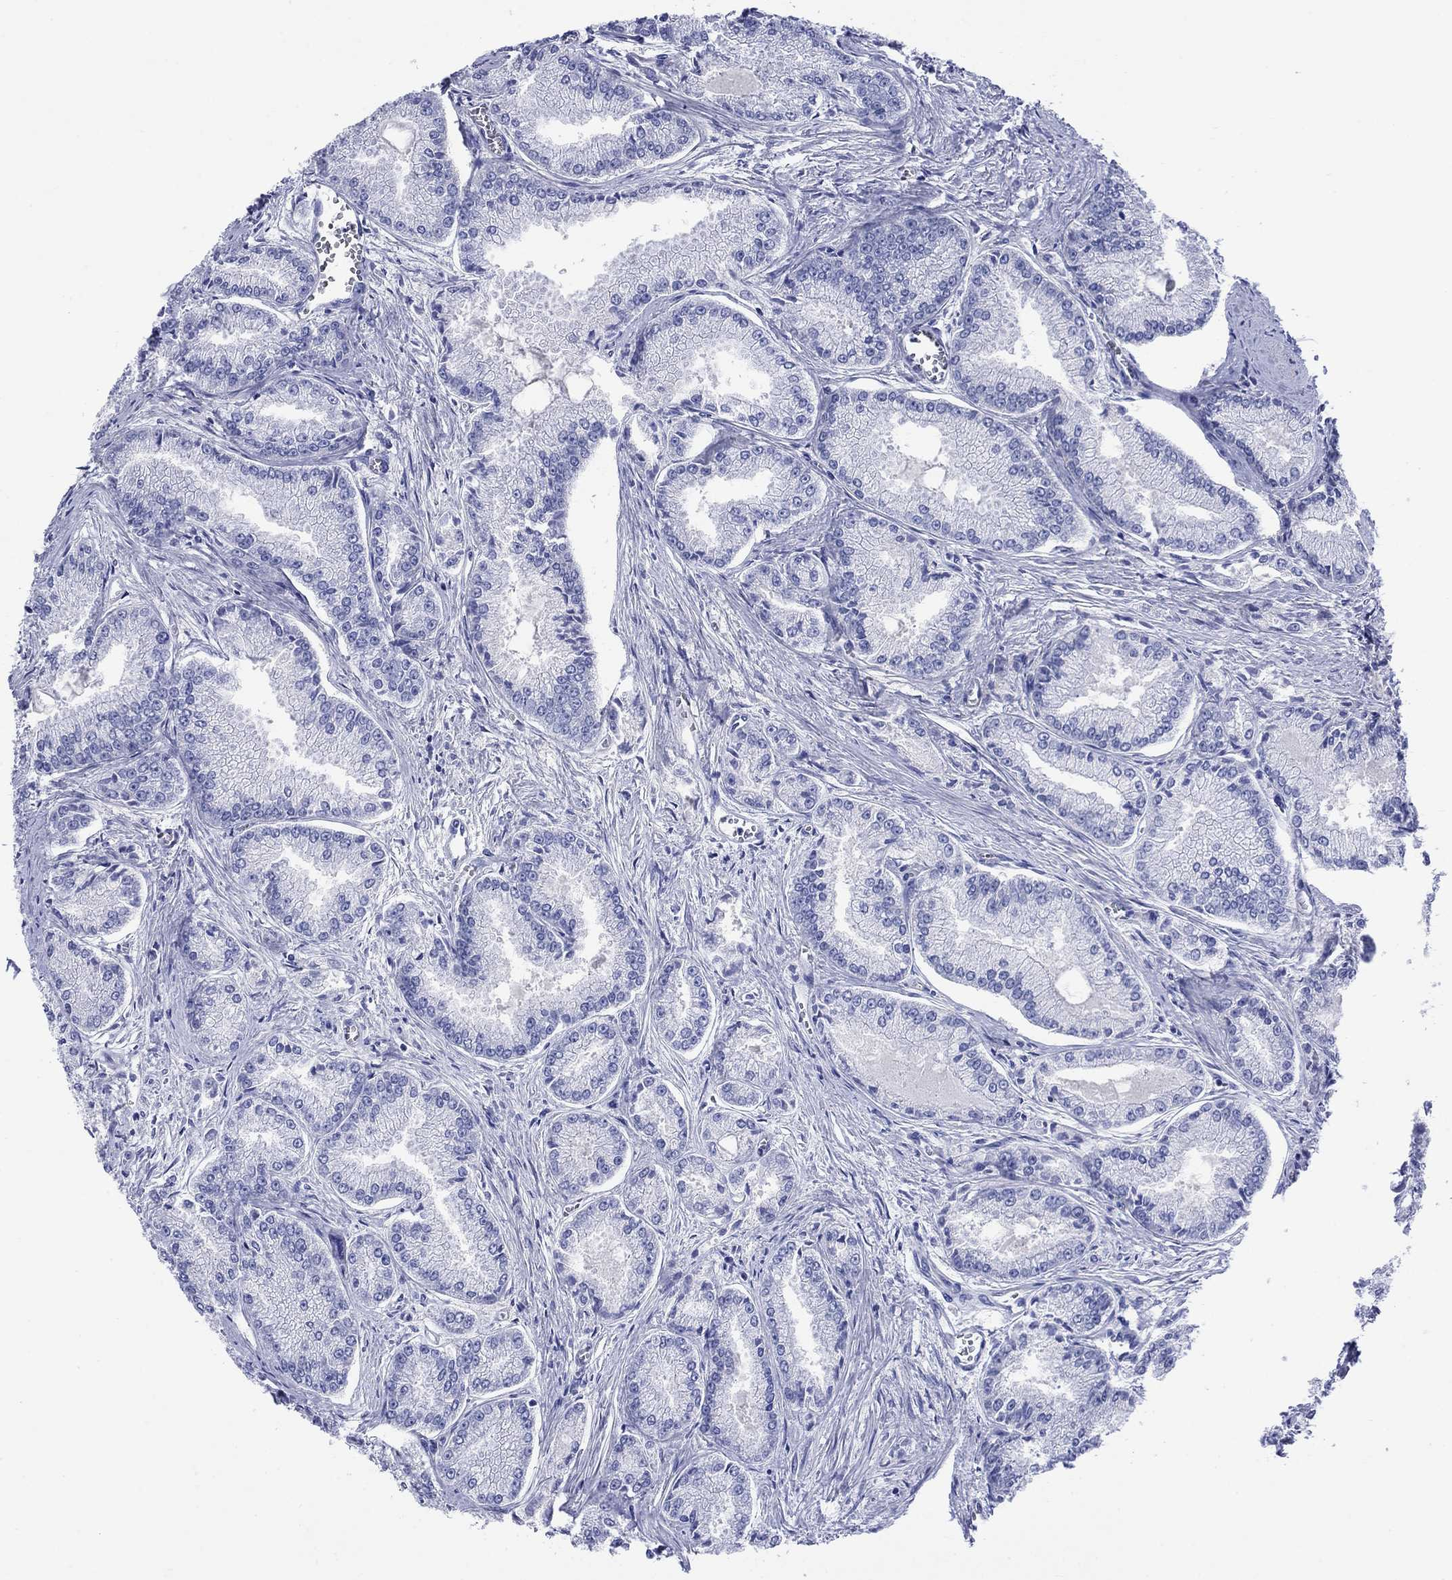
{"staining": {"intensity": "negative", "quantity": "none", "location": "none"}, "tissue": "prostate cancer", "cell_type": "Tumor cells", "image_type": "cancer", "snomed": [{"axis": "morphology", "description": "Adenocarcinoma, NOS"}, {"axis": "morphology", "description": "Adenocarcinoma, High grade"}, {"axis": "topography", "description": "Prostate"}], "caption": "IHC image of neoplastic tissue: prostate adenocarcinoma (high-grade) stained with DAB displays no significant protein positivity in tumor cells.", "gene": "SLC1A2", "patient": {"sex": "male", "age": 70}}